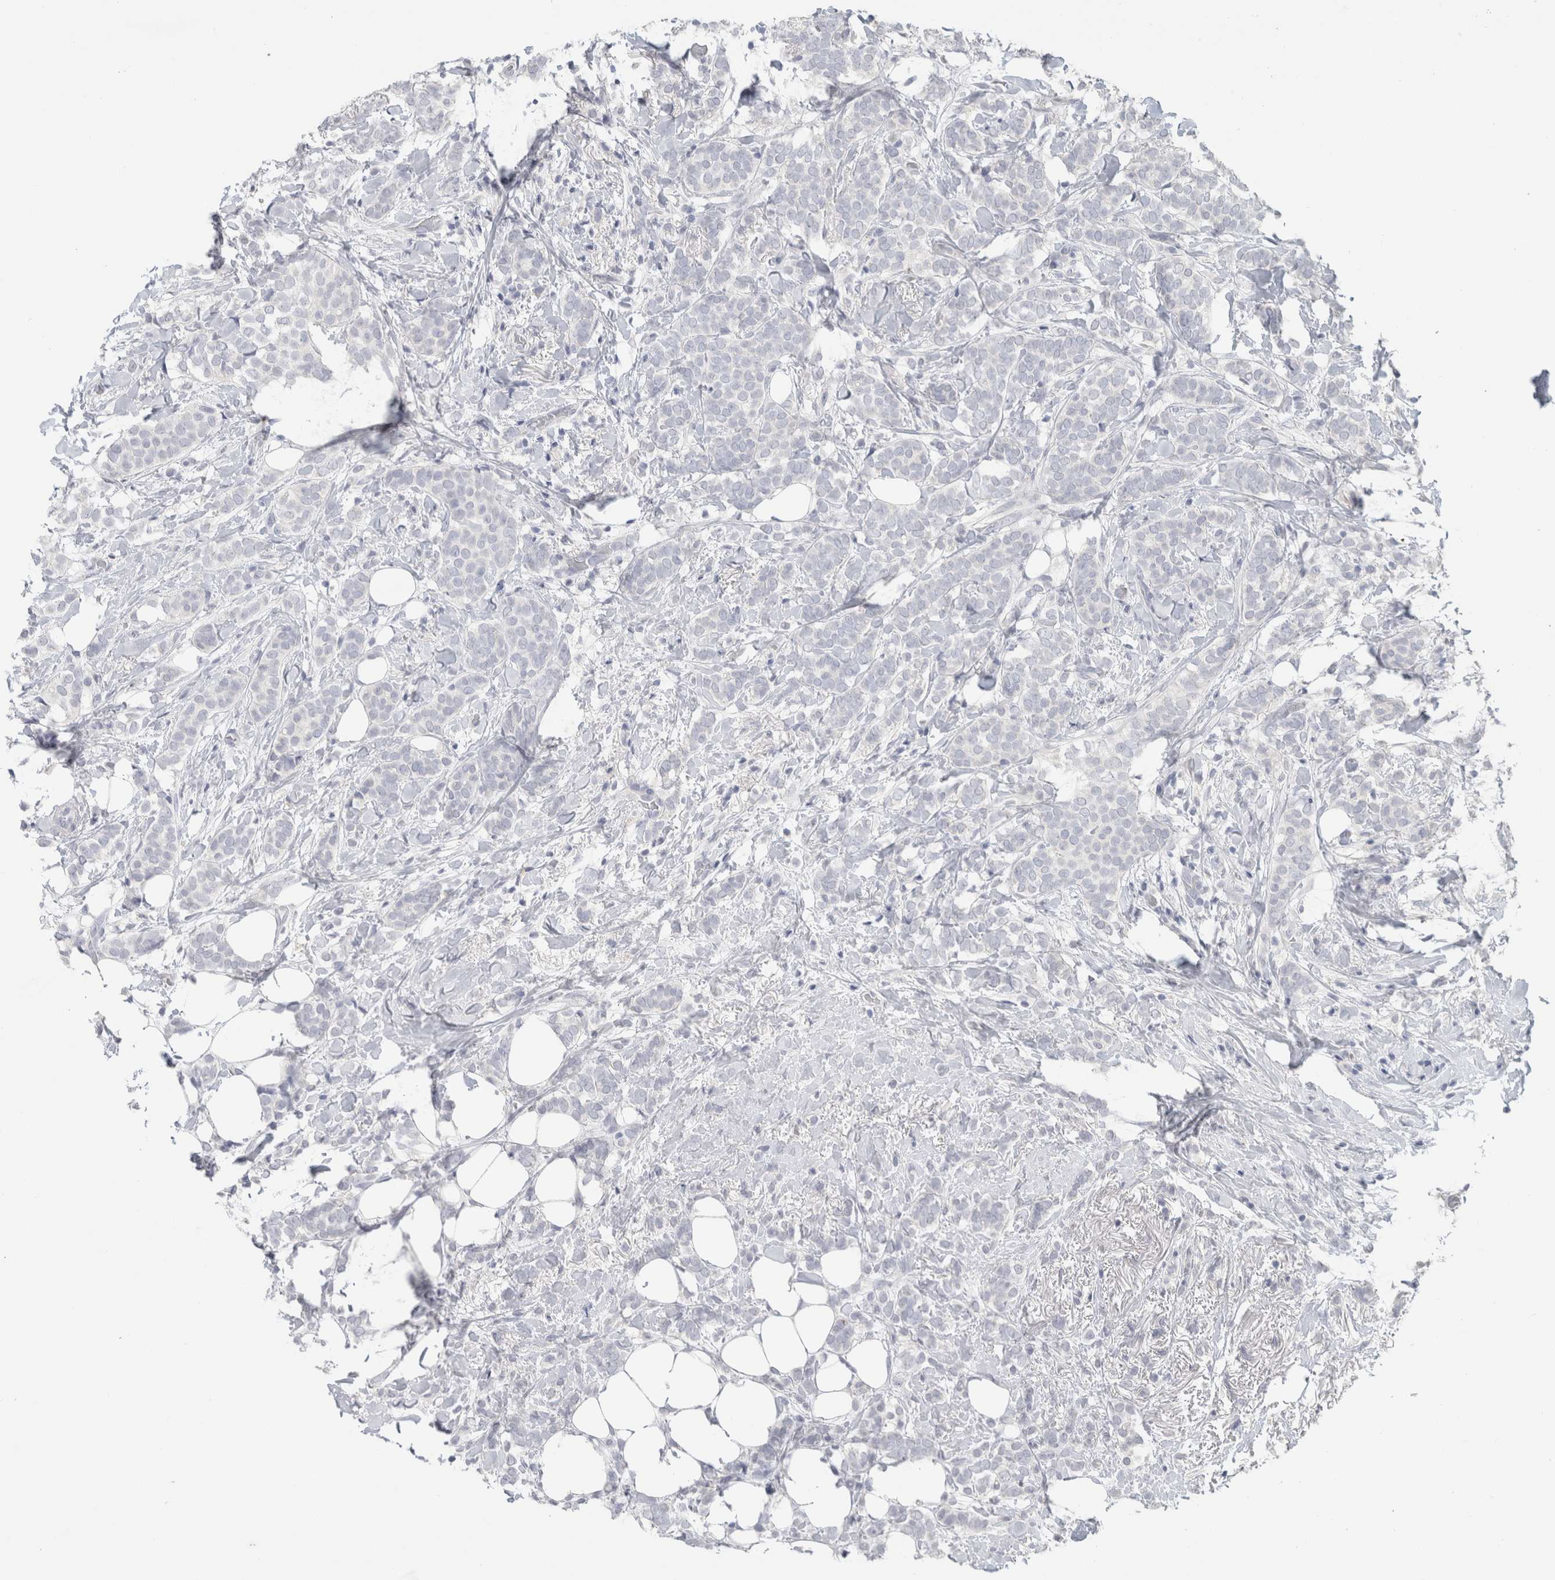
{"staining": {"intensity": "negative", "quantity": "none", "location": "none"}, "tissue": "breast cancer", "cell_type": "Tumor cells", "image_type": "cancer", "snomed": [{"axis": "morphology", "description": "Lobular carcinoma"}, {"axis": "topography", "description": "Breast"}], "caption": "There is no significant expression in tumor cells of breast cancer (lobular carcinoma).", "gene": "SLC6A1", "patient": {"sex": "female", "age": 50}}